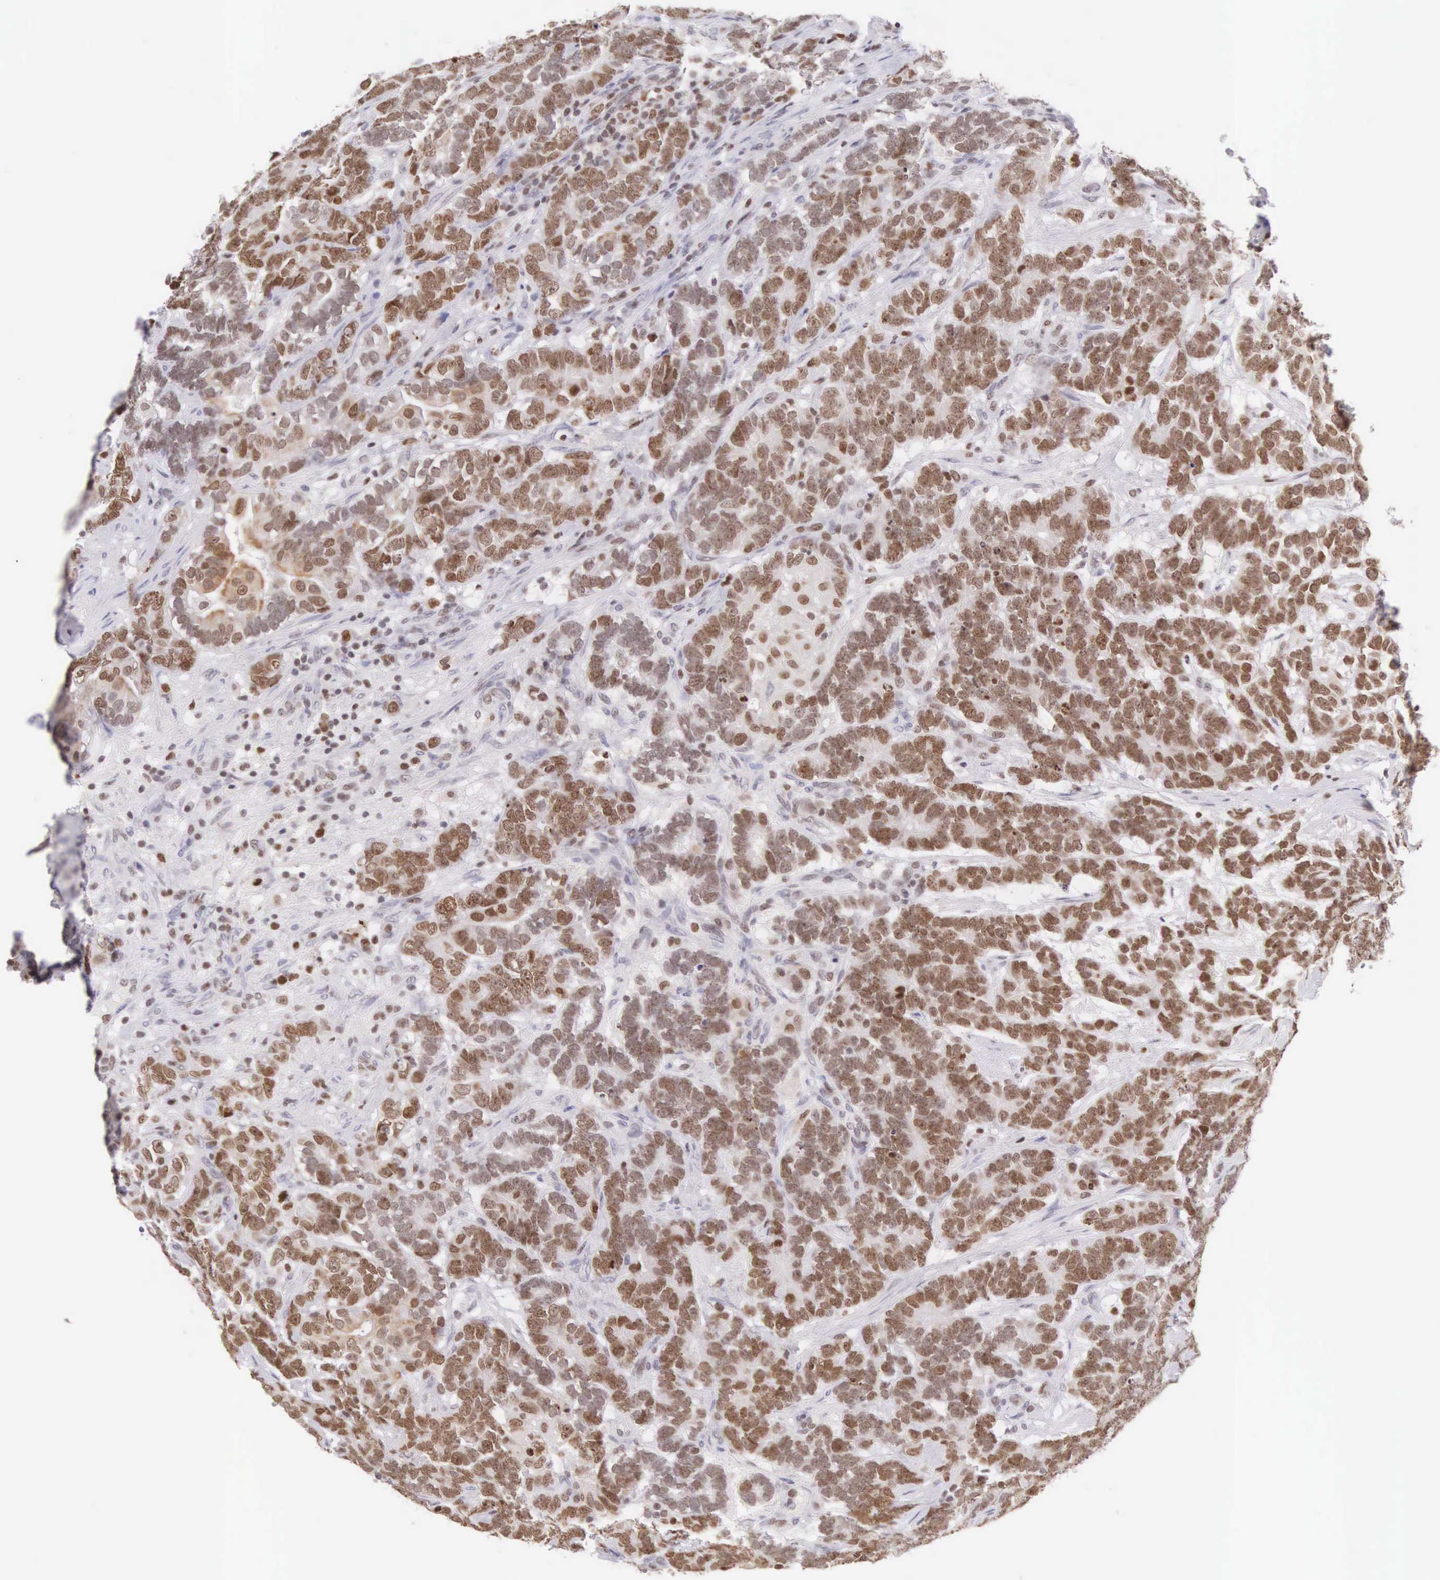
{"staining": {"intensity": "strong", "quantity": ">75%", "location": "nuclear"}, "tissue": "testis cancer", "cell_type": "Tumor cells", "image_type": "cancer", "snomed": [{"axis": "morphology", "description": "Carcinoma, Embryonal, NOS"}, {"axis": "topography", "description": "Testis"}], "caption": "There is high levels of strong nuclear staining in tumor cells of testis embryonal carcinoma, as demonstrated by immunohistochemical staining (brown color).", "gene": "VRK1", "patient": {"sex": "male", "age": 26}}